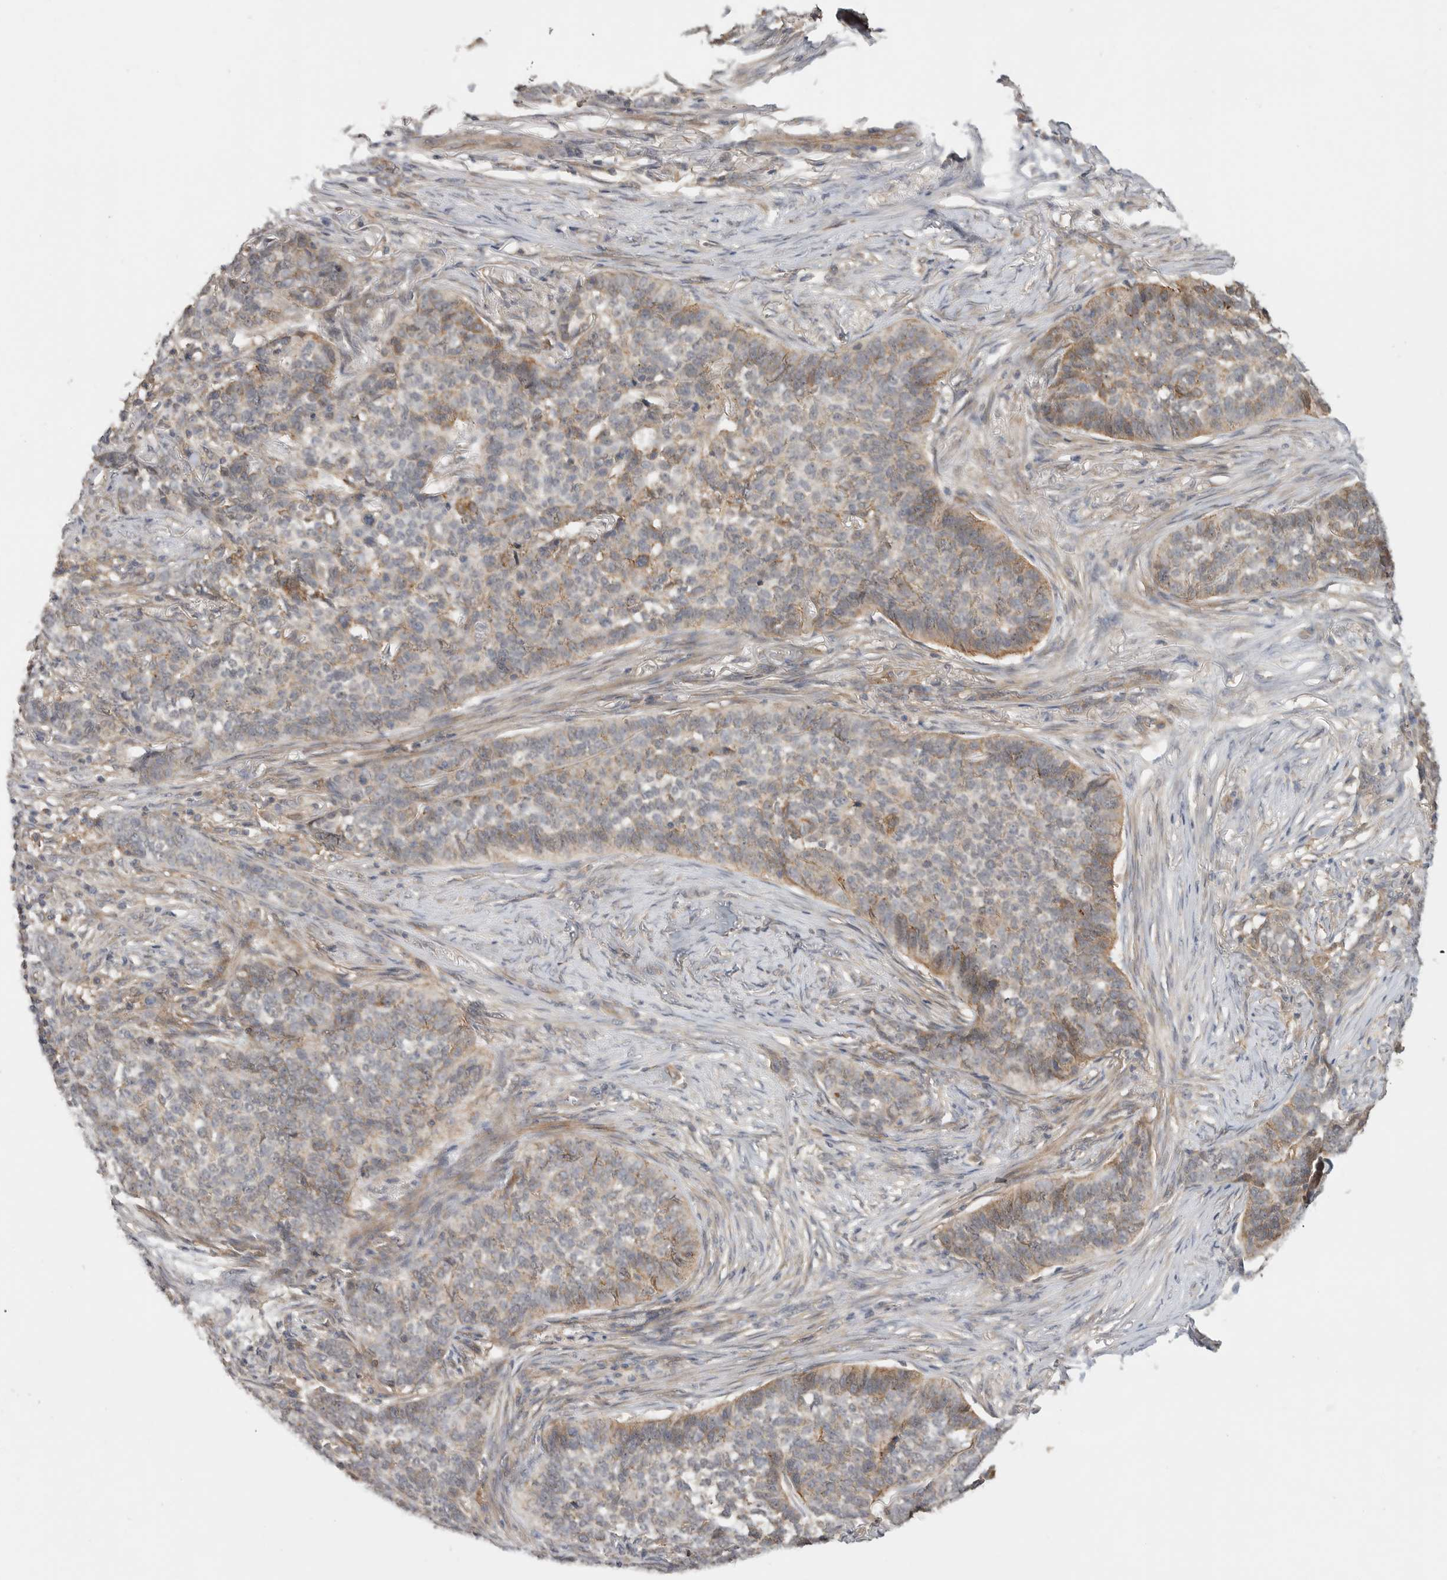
{"staining": {"intensity": "moderate", "quantity": "25%-75%", "location": "cytoplasmic/membranous"}, "tissue": "skin cancer", "cell_type": "Tumor cells", "image_type": "cancer", "snomed": [{"axis": "morphology", "description": "Basal cell carcinoma"}, {"axis": "topography", "description": "Skin"}], "caption": "This micrograph reveals skin basal cell carcinoma stained with immunohistochemistry to label a protein in brown. The cytoplasmic/membranous of tumor cells show moderate positivity for the protein. Nuclei are counter-stained blue.", "gene": "ZNF232", "patient": {"sex": "male", "age": 85}}